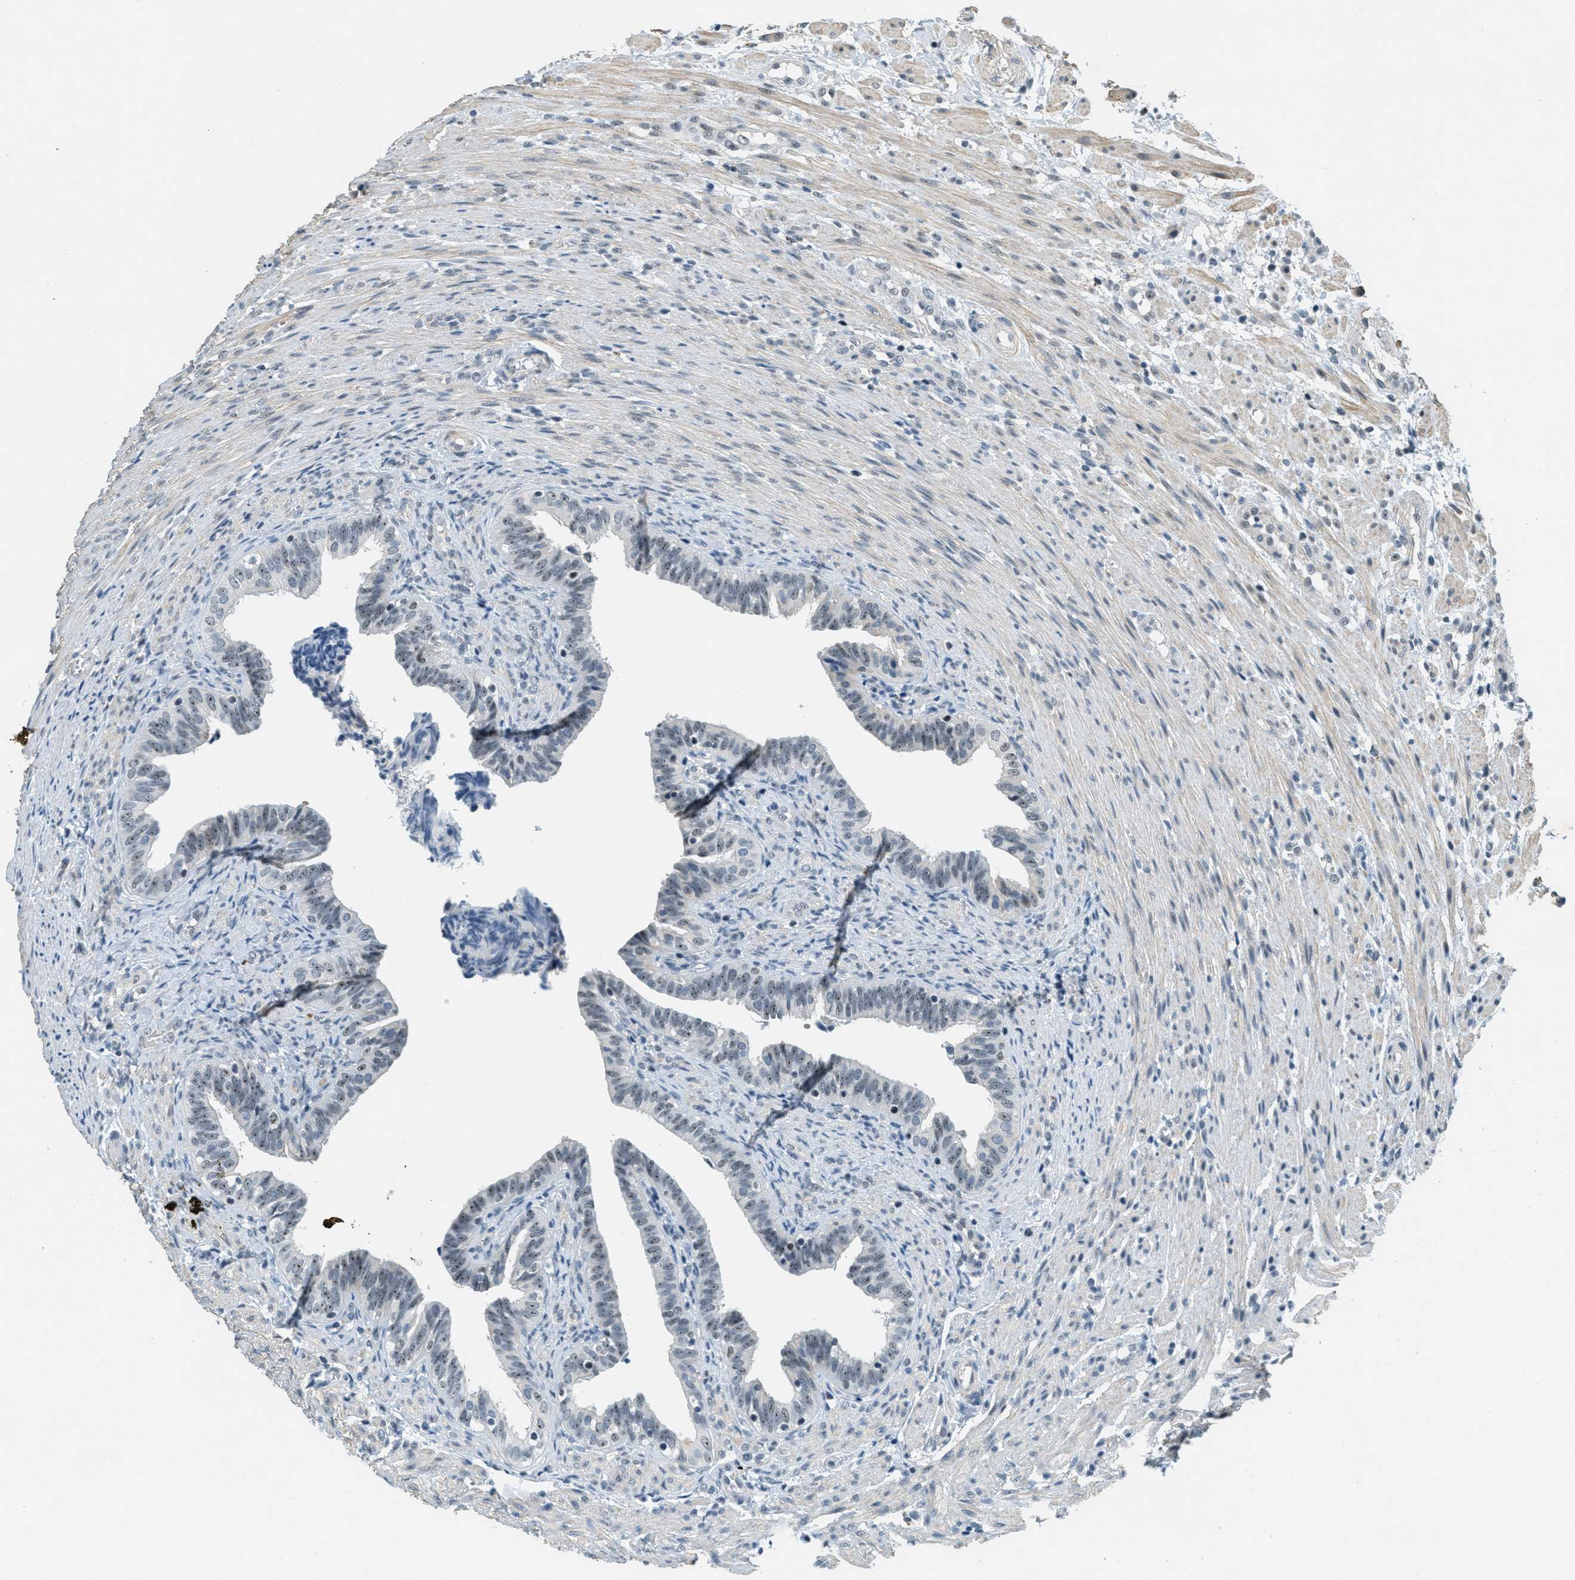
{"staining": {"intensity": "weak", "quantity": "<25%", "location": "nuclear"}, "tissue": "fallopian tube", "cell_type": "Glandular cells", "image_type": "normal", "snomed": [{"axis": "morphology", "description": "Normal tissue, NOS"}, {"axis": "topography", "description": "Fallopian tube"}, {"axis": "topography", "description": "Placenta"}], "caption": "Immunohistochemical staining of benign human fallopian tube shows no significant expression in glandular cells.", "gene": "DDX47", "patient": {"sex": "female", "age": 34}}